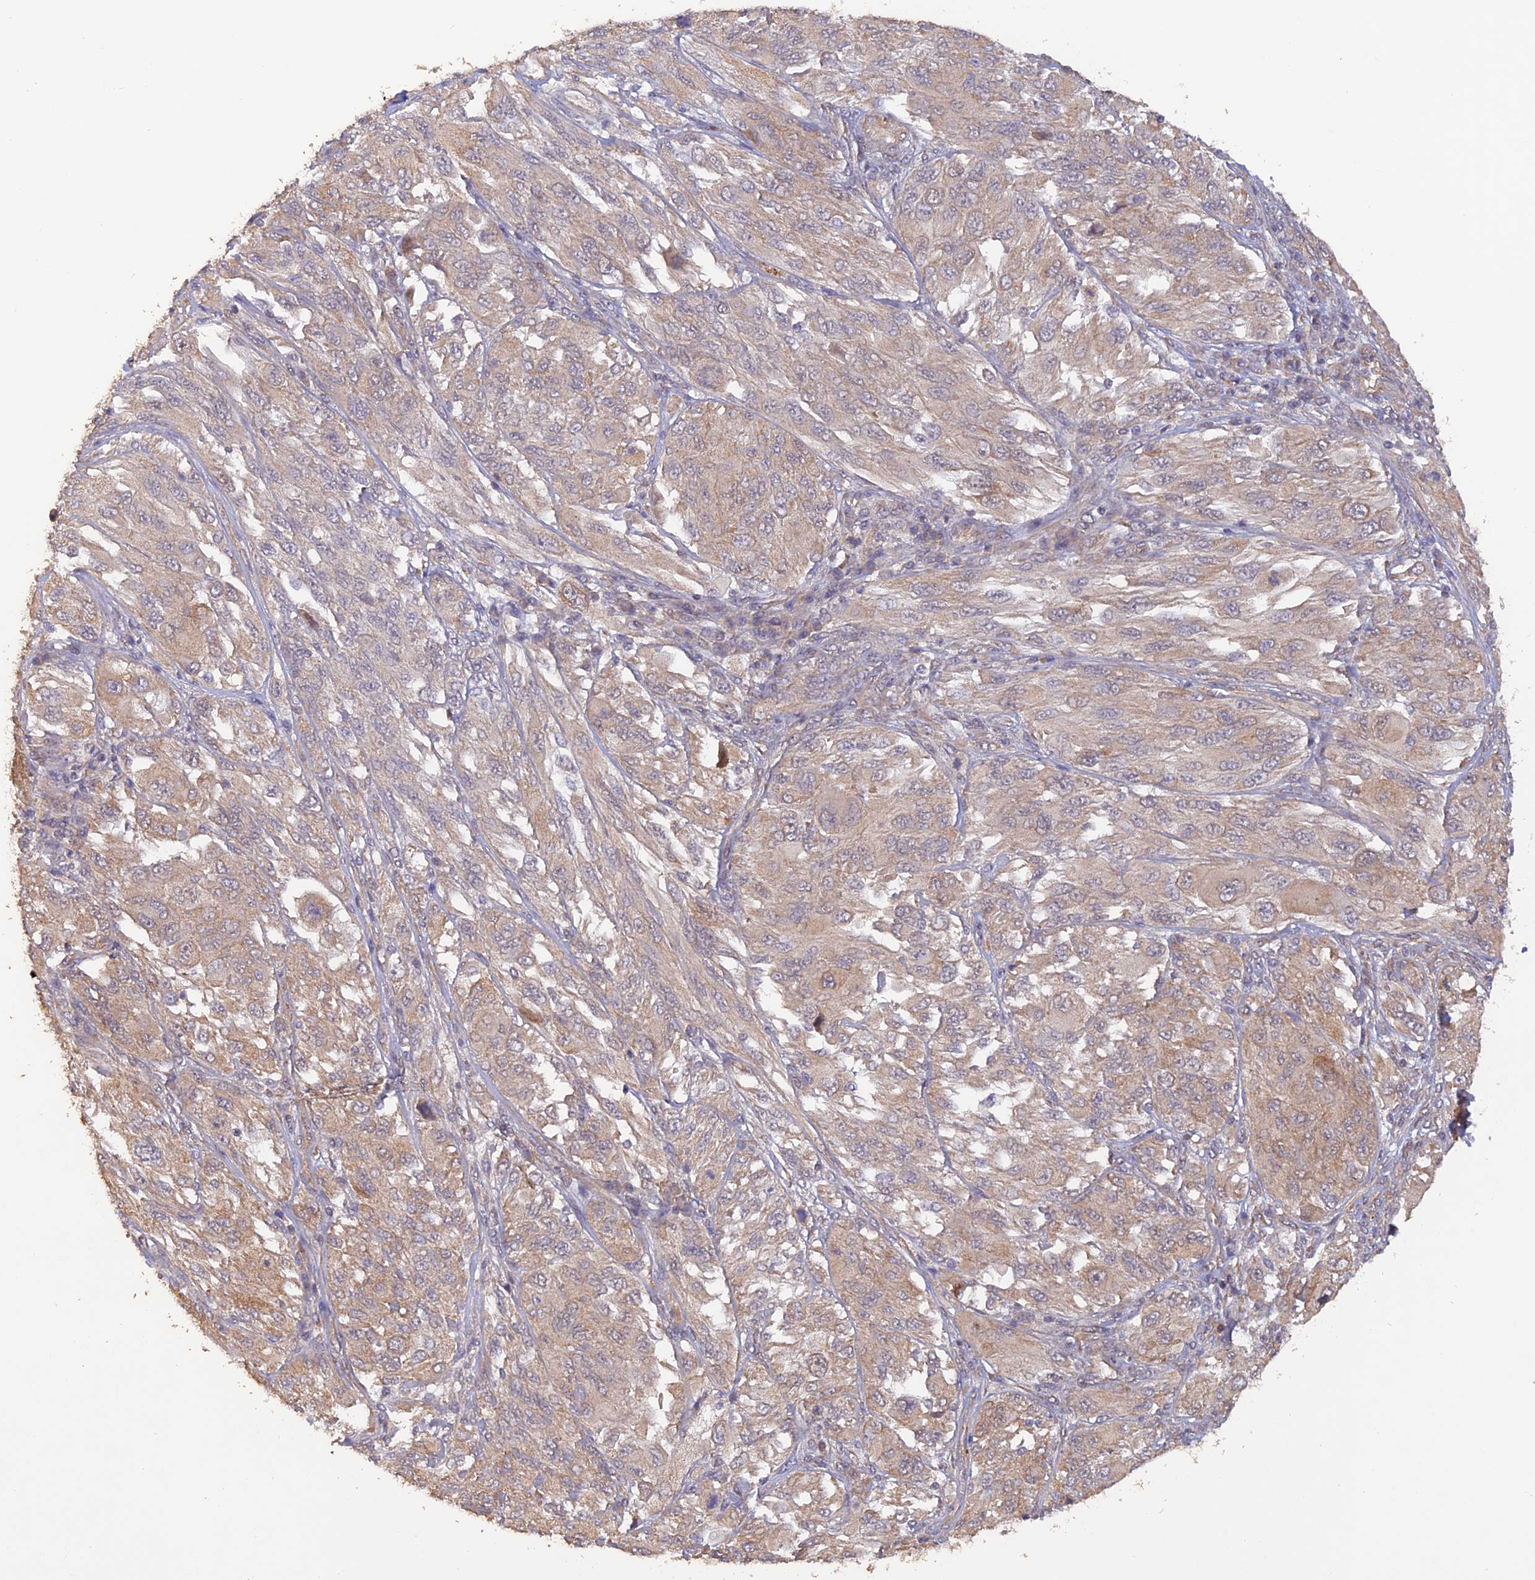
{"staining": {"intensity": "weak", "quantity": ">75%", "location": "cytoplasmic/membranous"}, "tissue": "melanoma", "cell_type": "Tumor cells", "image_type": "cancer", "snomed": [{"axis": "morphology", "description": "Malignant melanoma, NOS"}, {"axis": "topography", "description": "Skin"}], "caption": "Brown immunohistochemical staining in malignant melanoma shows weak cytoplasmic/membranous positivity in approximately >75% of tumor cells.", "gene": "PAGR1", "patient": {"sex": "female", "age": 91}}